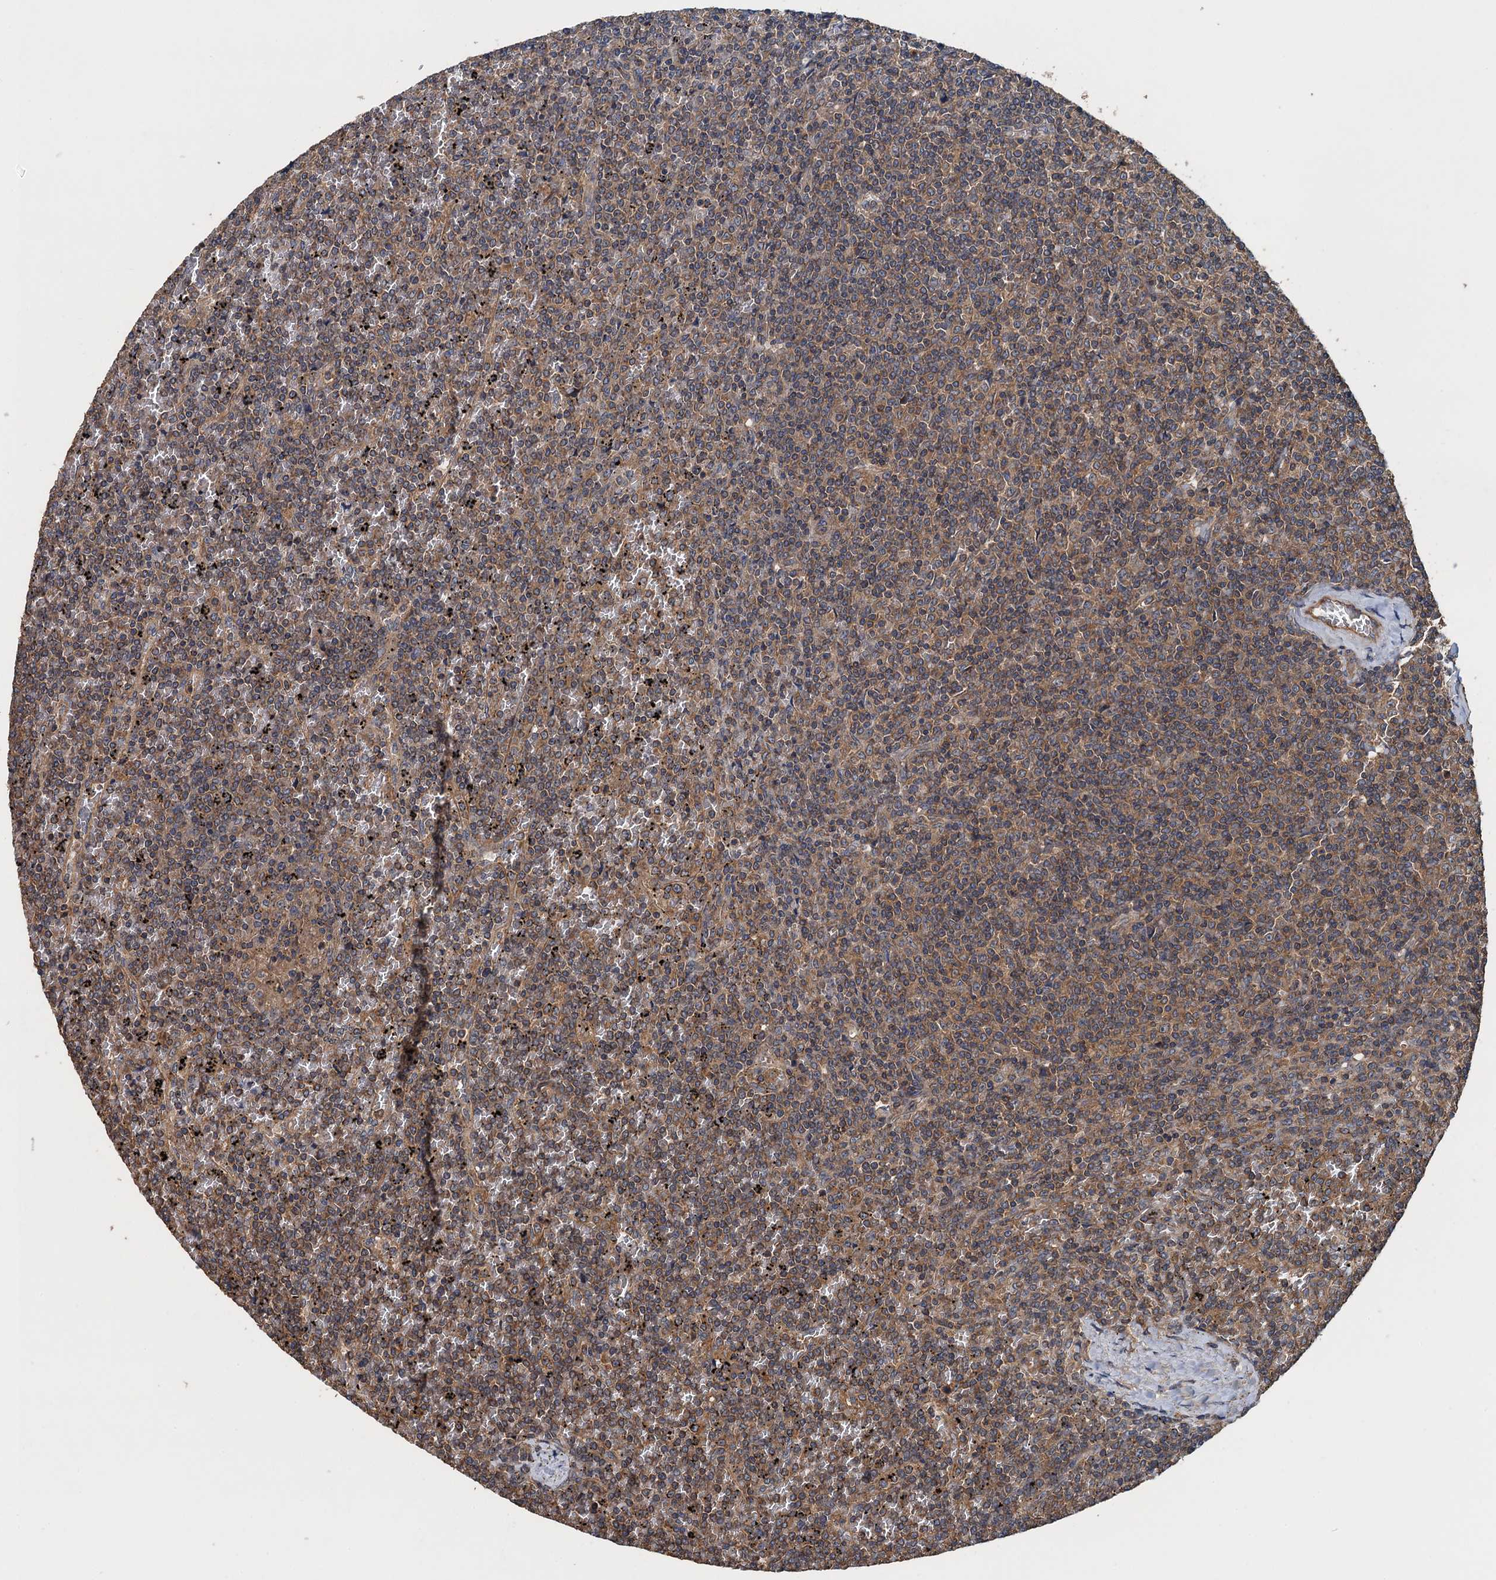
{"staining": {"intensity": "weak", "quantity": ">75%", "location": "cytoplasmic/membranous"}, "tissue": "lymphoma", "cell_type": "Tumor cells", "image_type": "cancer", "snomed": [{"axis": "morphology", "description": "Malignant lymphoma, non-Hodgkin's type, Low grade"}, {"axis": "topography", "description": "Spleen"}], "caption": "Immunohistochemical staining of human lymphoma reveals weak cytoplasmic/membranous protein staining in about >75% of tumor cells. (Stains: DAB in brown, nuclei in blue, Microscopy: brightfield microscopy at high magnification).", "gene": "BORCS5", "patient": {"sex": "female", "age": 19}}